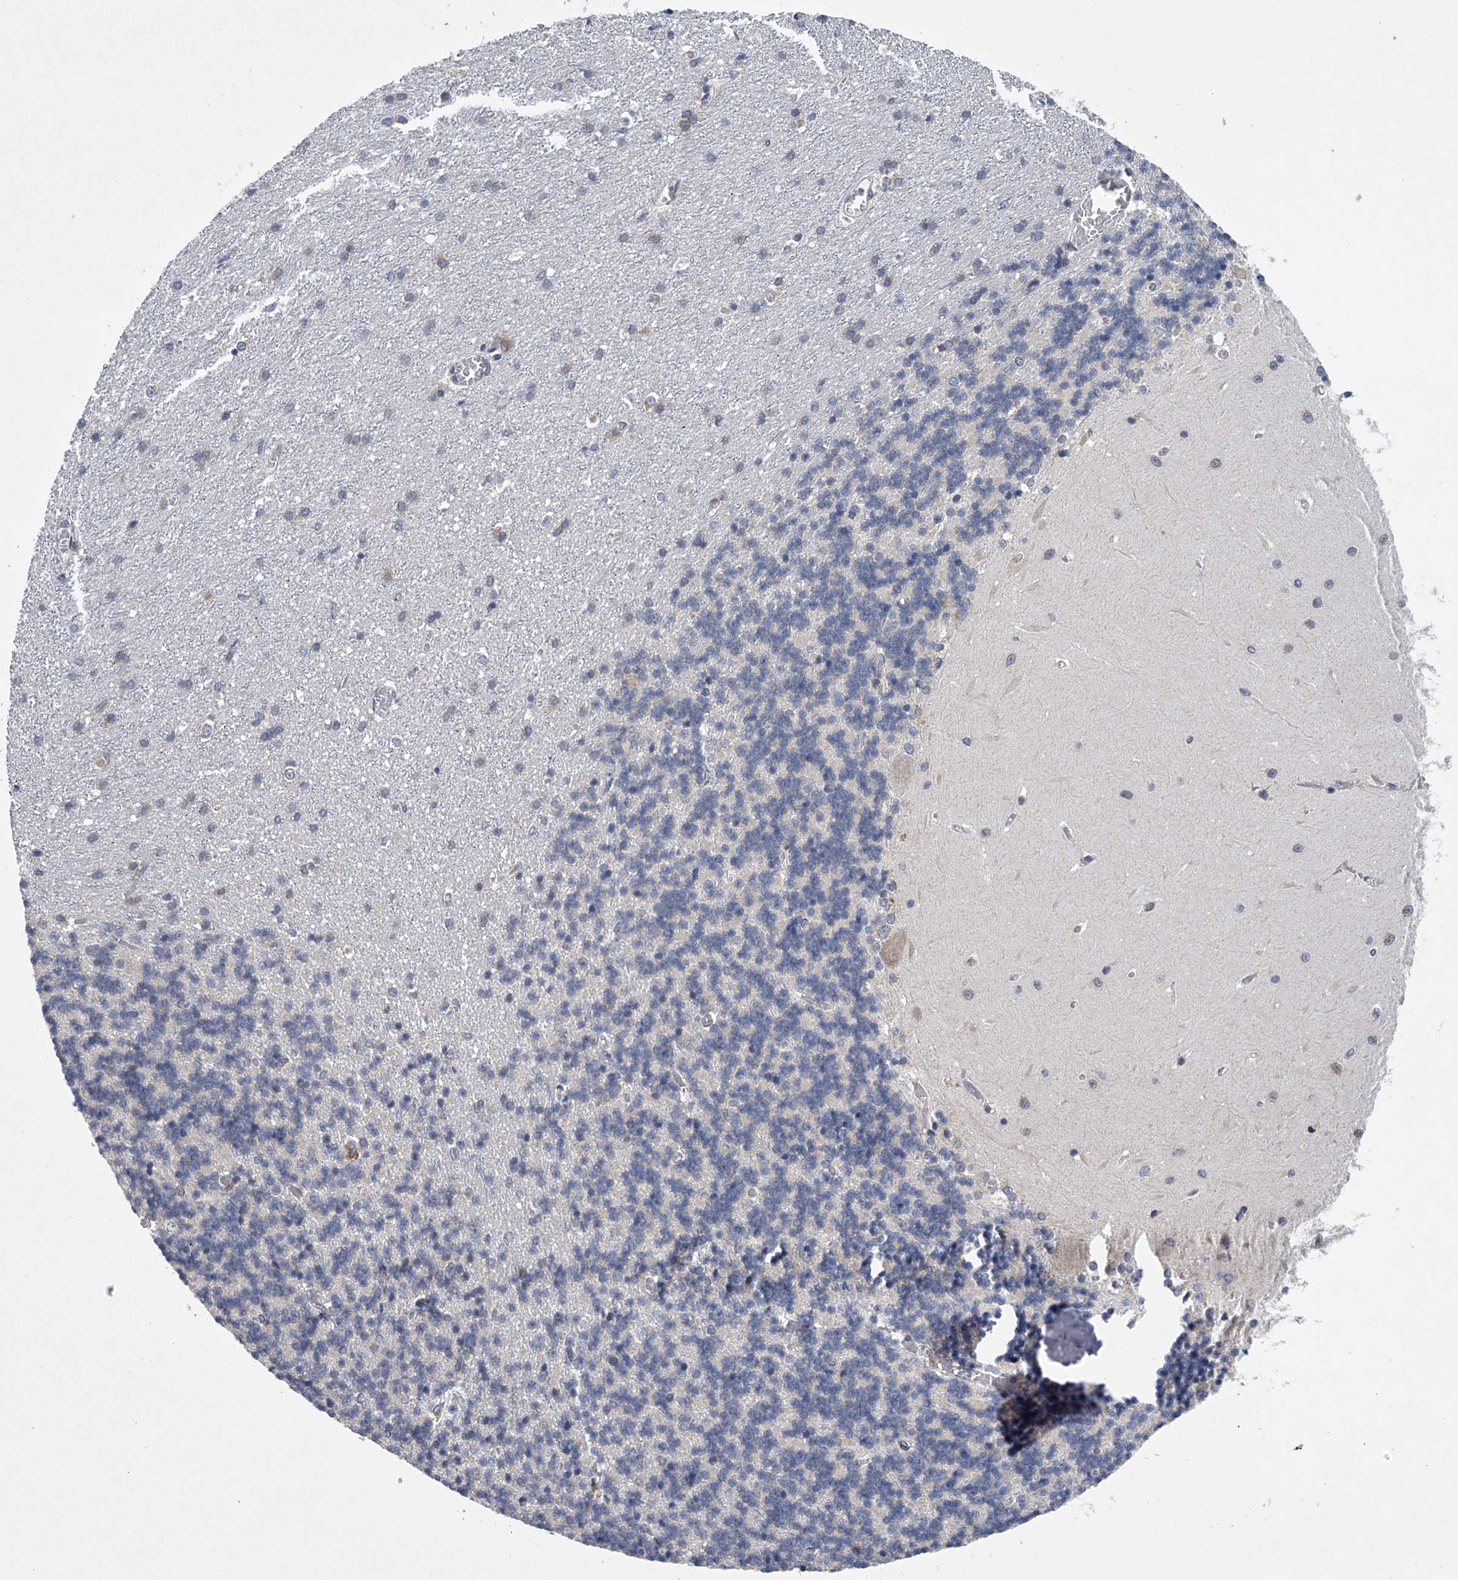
{"staining": {"intensity": "negative", "quantity": "none", "location": "none"}, "tissue": "cerebellum", "cell_type": "Cells in granular layer", "image_type": "normal", "snomed": [{"axis": "morphology", "description": "Normal tissue, NOS"}, {"axis": "topography", "description": "Cerebellum"}], "caption": "Immunohistochemistry (IHC) photomicrograph of unremarkable cerebellum: human cerebellum stained with DAB (3,3'-diaminobenzidine) demonstrates no significant protein staining in cells in granular layer. (DAB (3,3'-diaminobenzidine) IHC visualized using brightfield microscopy, high magnification).", "gene": "RNF5", "patient": {"sex": "male", "age": 37}}